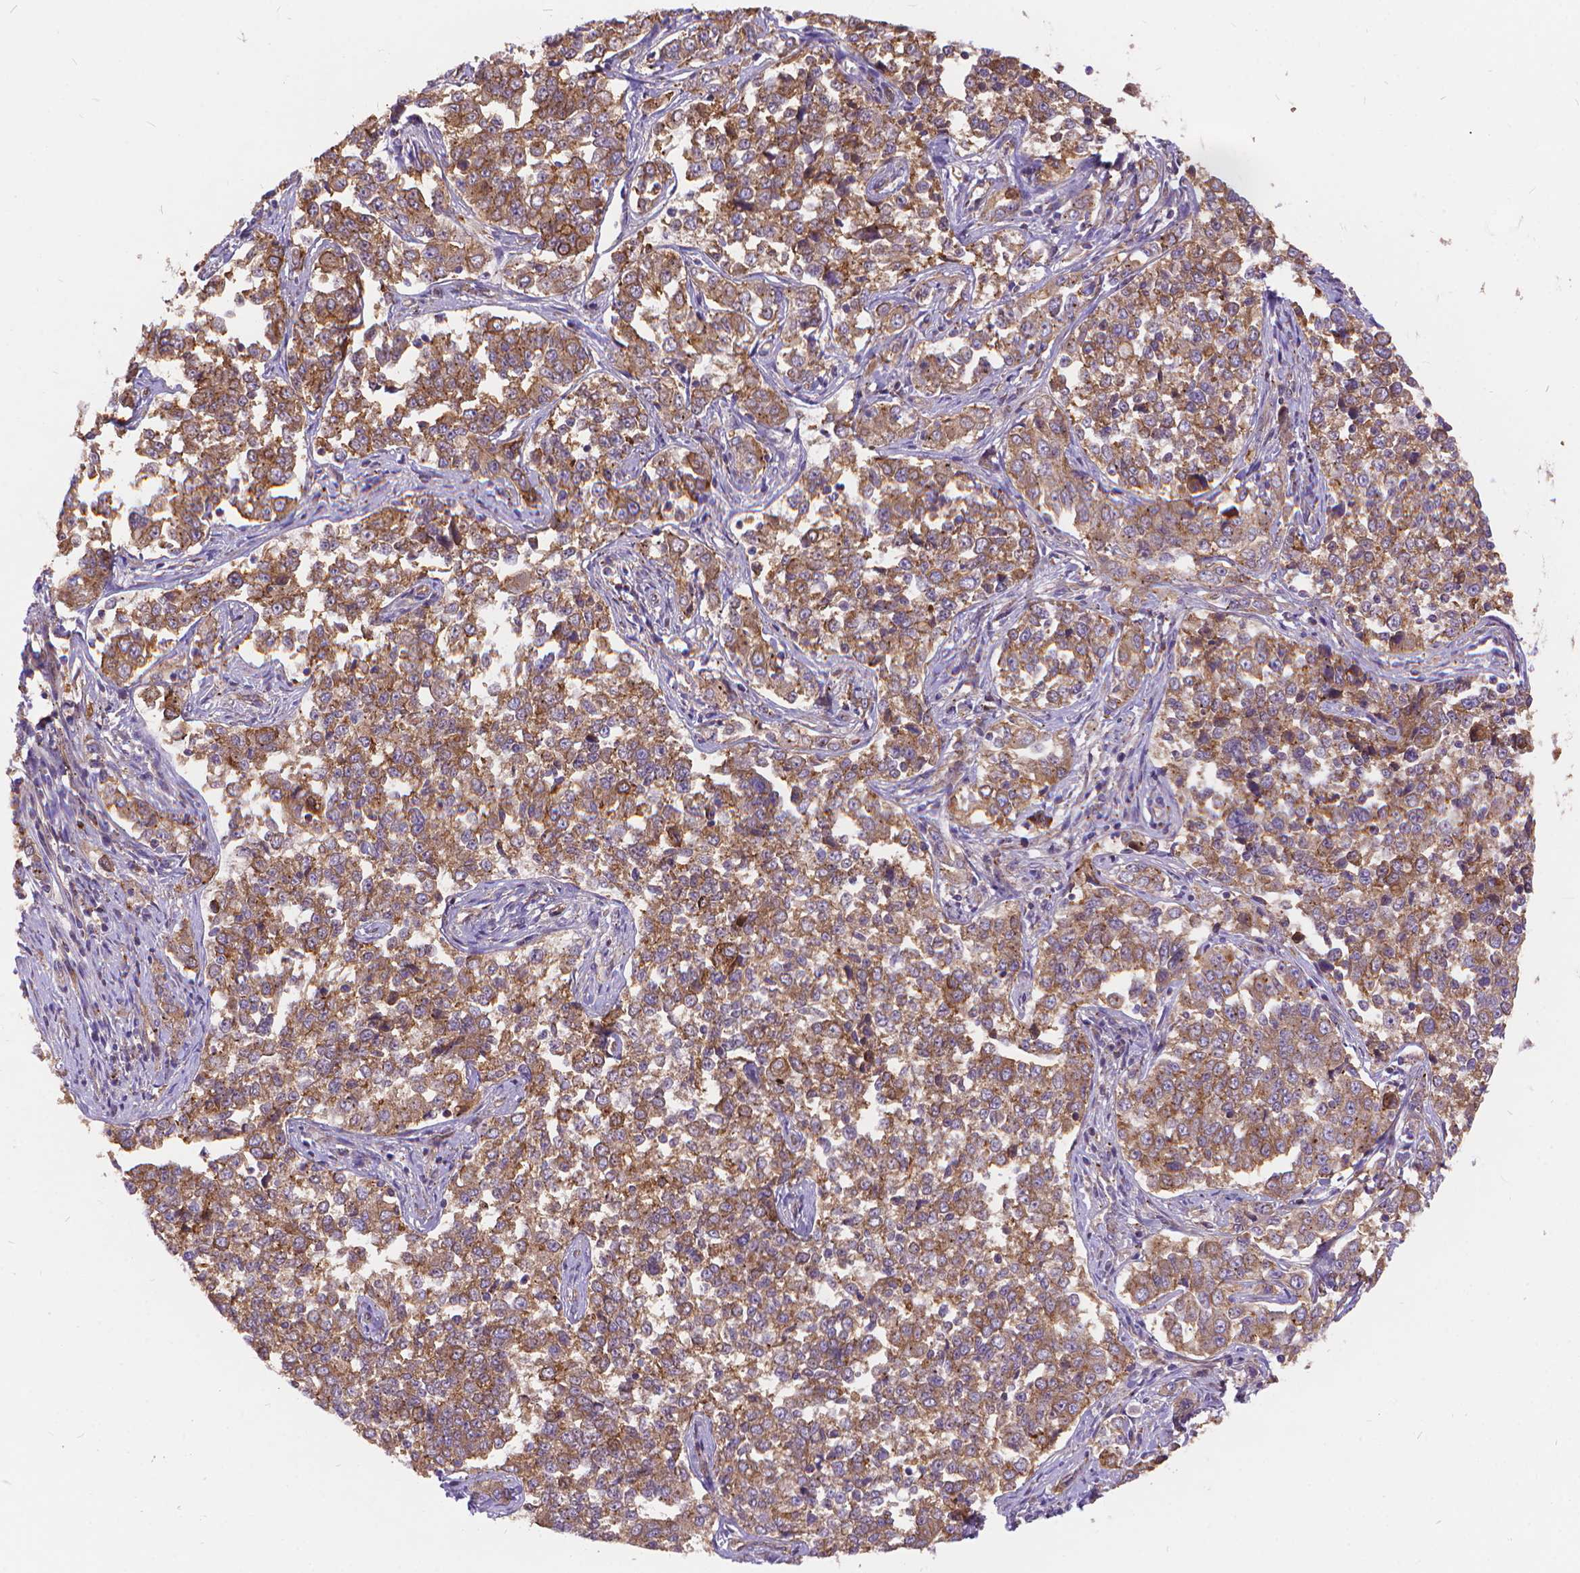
{"staining": {"intensity": "moderate", "quantity": ">75%", "location": "cytoplasmic/membranous"}, "tissue": "endometrial cancer", "cell_type": "Tumor cells", "image_type": "cancer", "snomed": [{"axis": "morphology", "description": "Adenocarcinoma, NOS"}, {"axis": "topography", "description": "Endometrium"}], "caption": "This micrograph demonstrates IHC staining of human endometrial cancer, with medium moderate cytoplasmic/membranous expression in about >75% of tumor cells.", "gene": "ARAP1", "patient": {"sex": "female", "age": 43}}